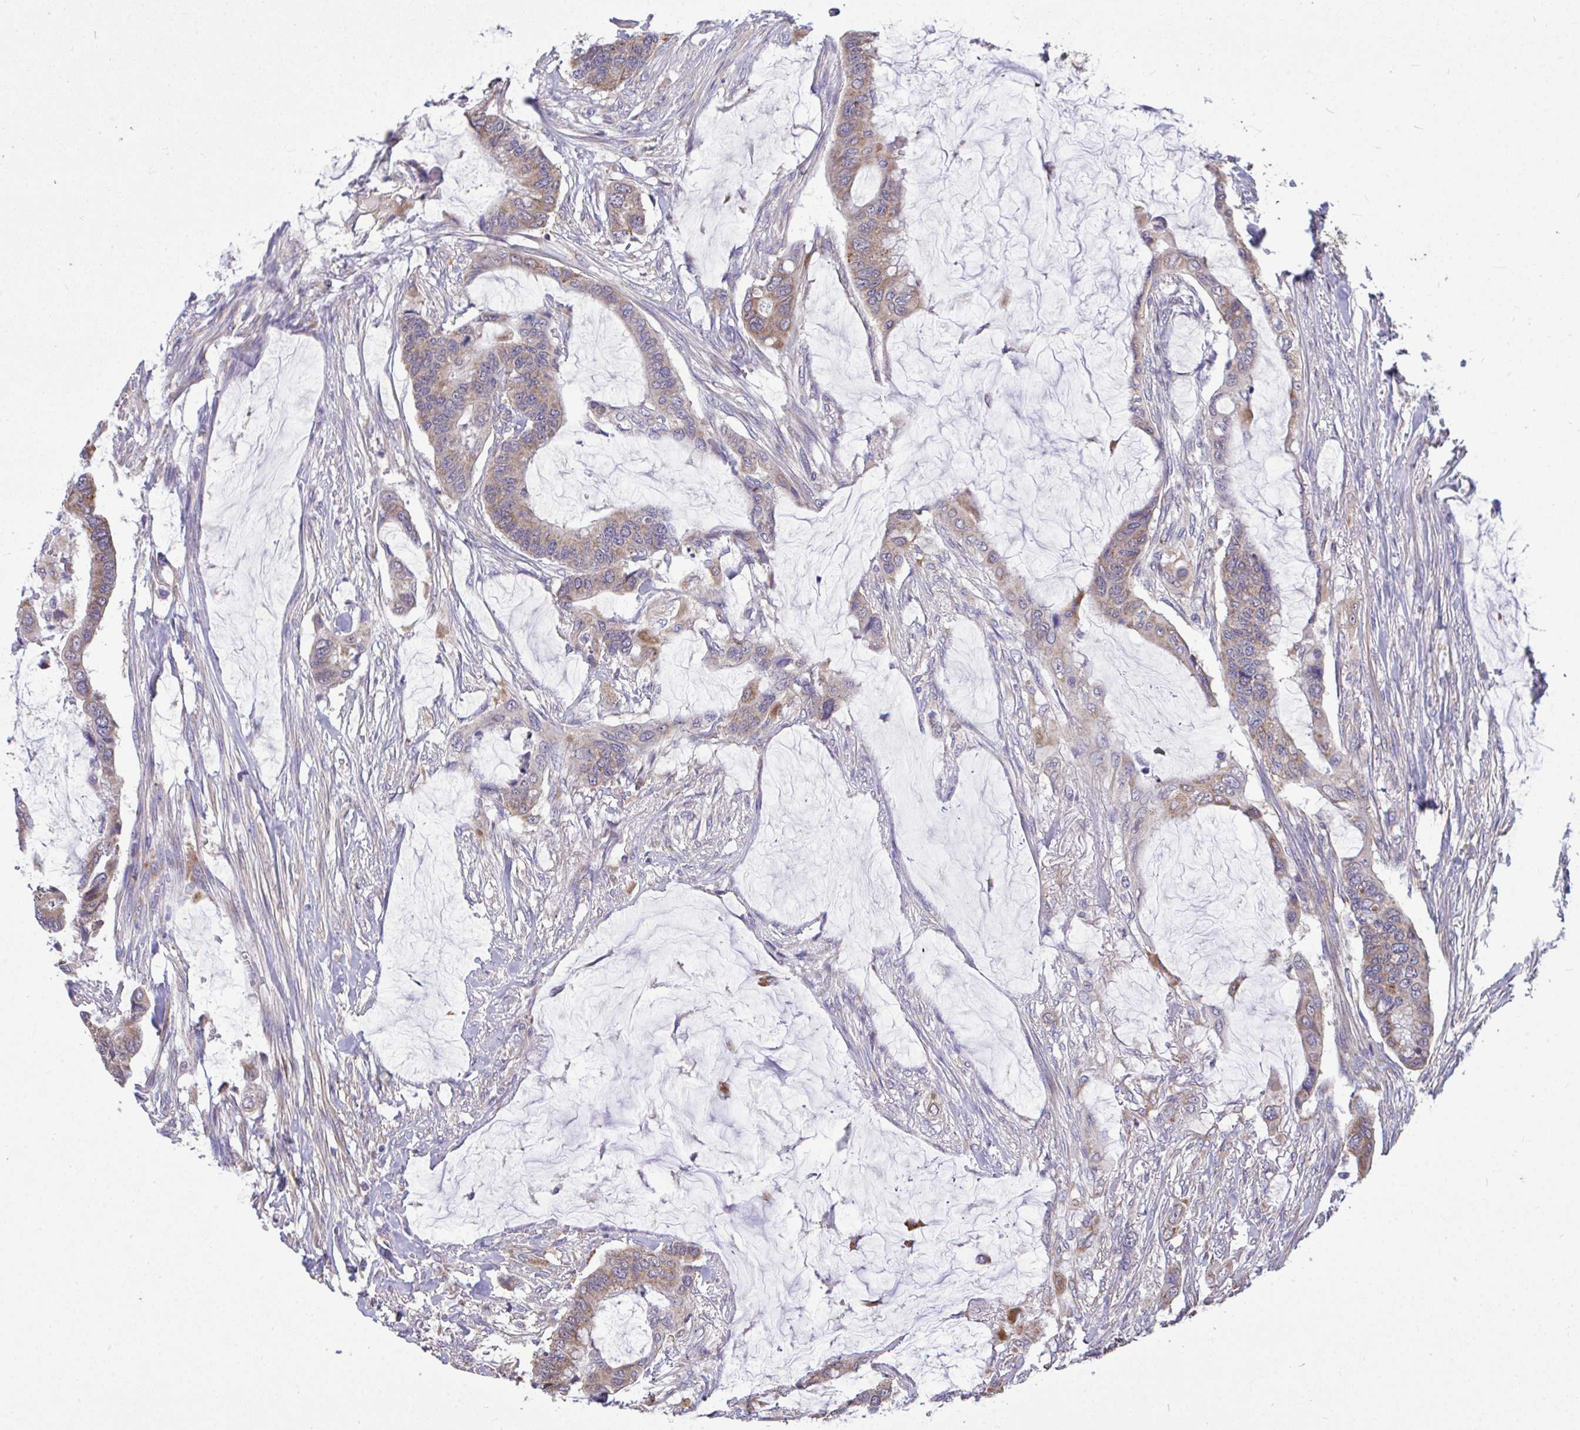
{"staining": {"intensity": "weak", "quantity": ">75%", "location": "cytoplasmic/membranous"}, "tissue": "colorectal cancer", "cell_type": "Tumor cells", "image_type": "cancer", "snomed": [{"axis": "morphology", "description": "Adenocarcinoma, NOS"}, {"axis": "topography", "description": "Rectum"}], "caption": "Weak cytoplasmic/membranous expression for a protein is seen in approximately >75% of tumor cells of colorectal cancer using IHC.", "gene": "SARS2", "patient": {"sex": "female", "age": 59}}